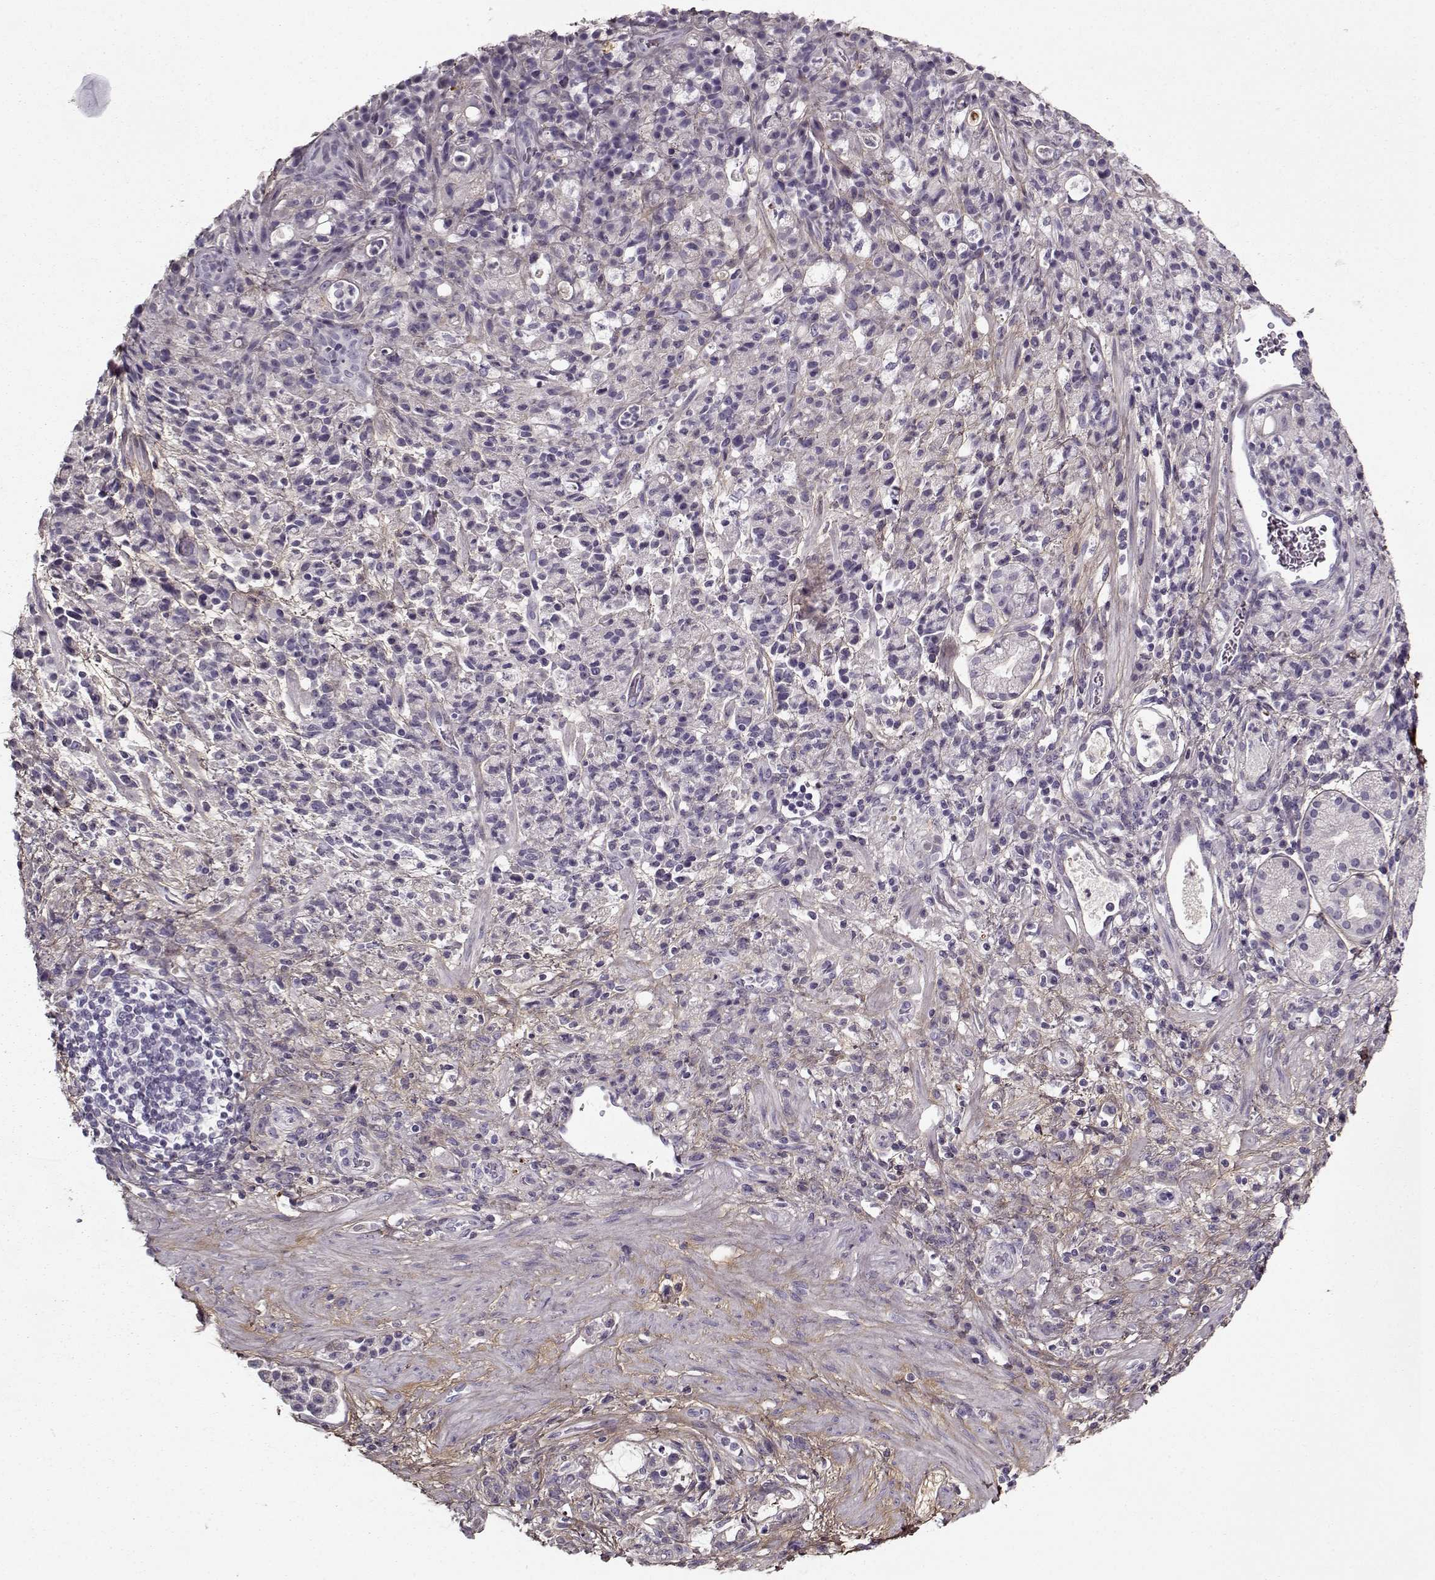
{"staining": {"intensity": "negative", "quantity": "none", "location": "none"}, "tissue": "stomach cancer", "cell_type": "Tumor cells", "image_type": "cancer", "snomed": [{"axis": "morphology", "description": "Adenocarcinoma, NOS"}, {"axis": "topography", "description": "Stomach"}], "caption": "The immunohistochemistry (IHC) histopathology image has no significant positivity in tumor cells of stomach cancer (adenocarcinoma) tissue. (DAB (3,3'-diaminobenzidine) immunohistochemistry visualized using brightfield microscopy, high magnification).", "gene": "LUM", "patient": {"sex": "female", "age": 60}}